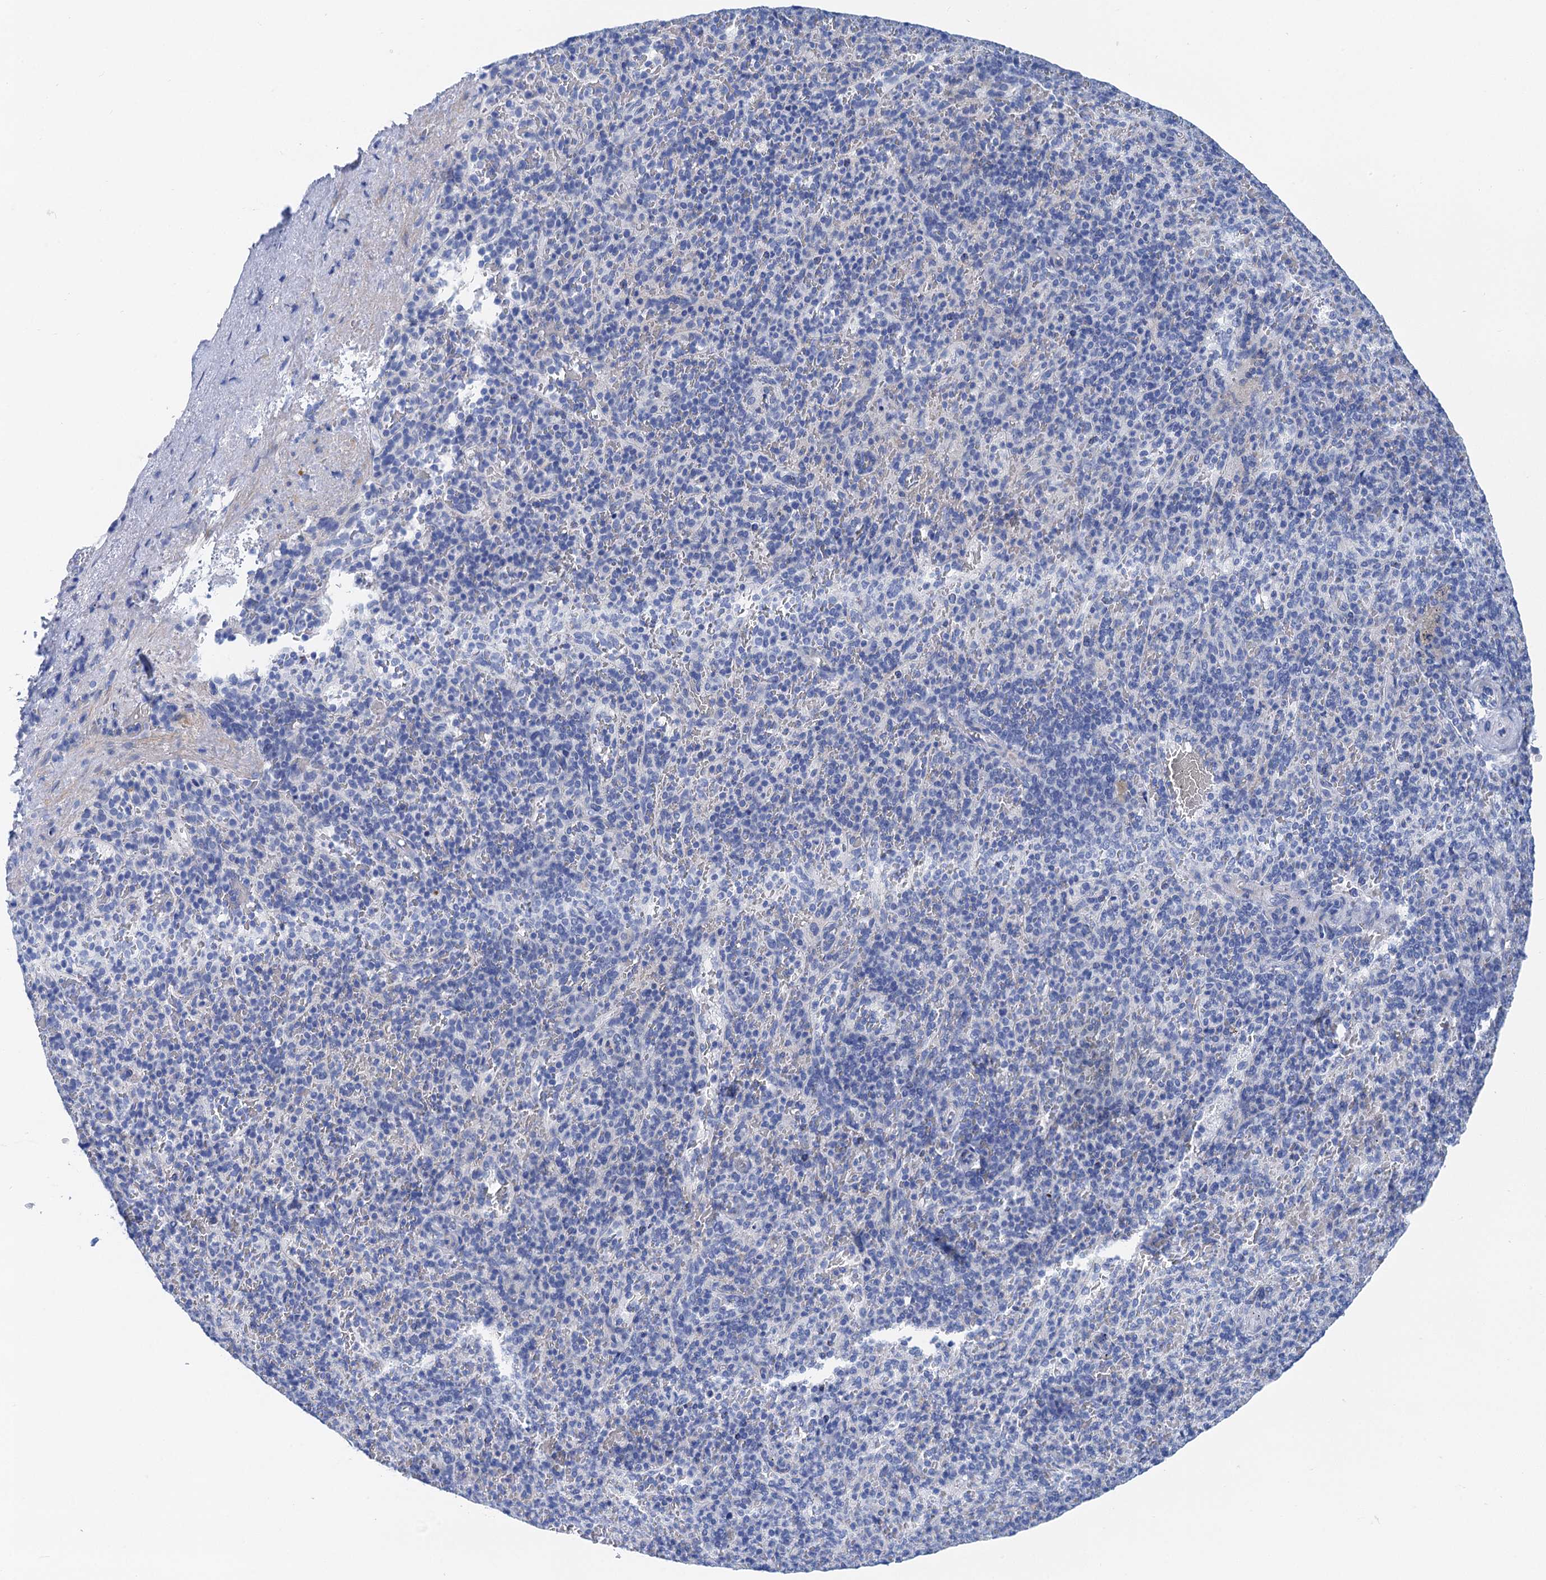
{"staining": {"intensity": "negative", "quantity": "none", "location": "none"}, "tissue": "spleen", "cell_type": "Cells in red pulp", "image_type": "normal", "snomed": [{"axis": "morphology", "description": "Normal tissue, NOS"}, {"axis": "topography", "description": "Spleen"}], "caption": "There is no significant staining in cells in red pulp of spleen. The staining is performed using DAB (3,3'-diaminobenzidine) brown chromogen with nuclei counter-stained in using hematoxylin.", "gene": "NLRP10", "patient": {"sex": "male", "age": 82}}